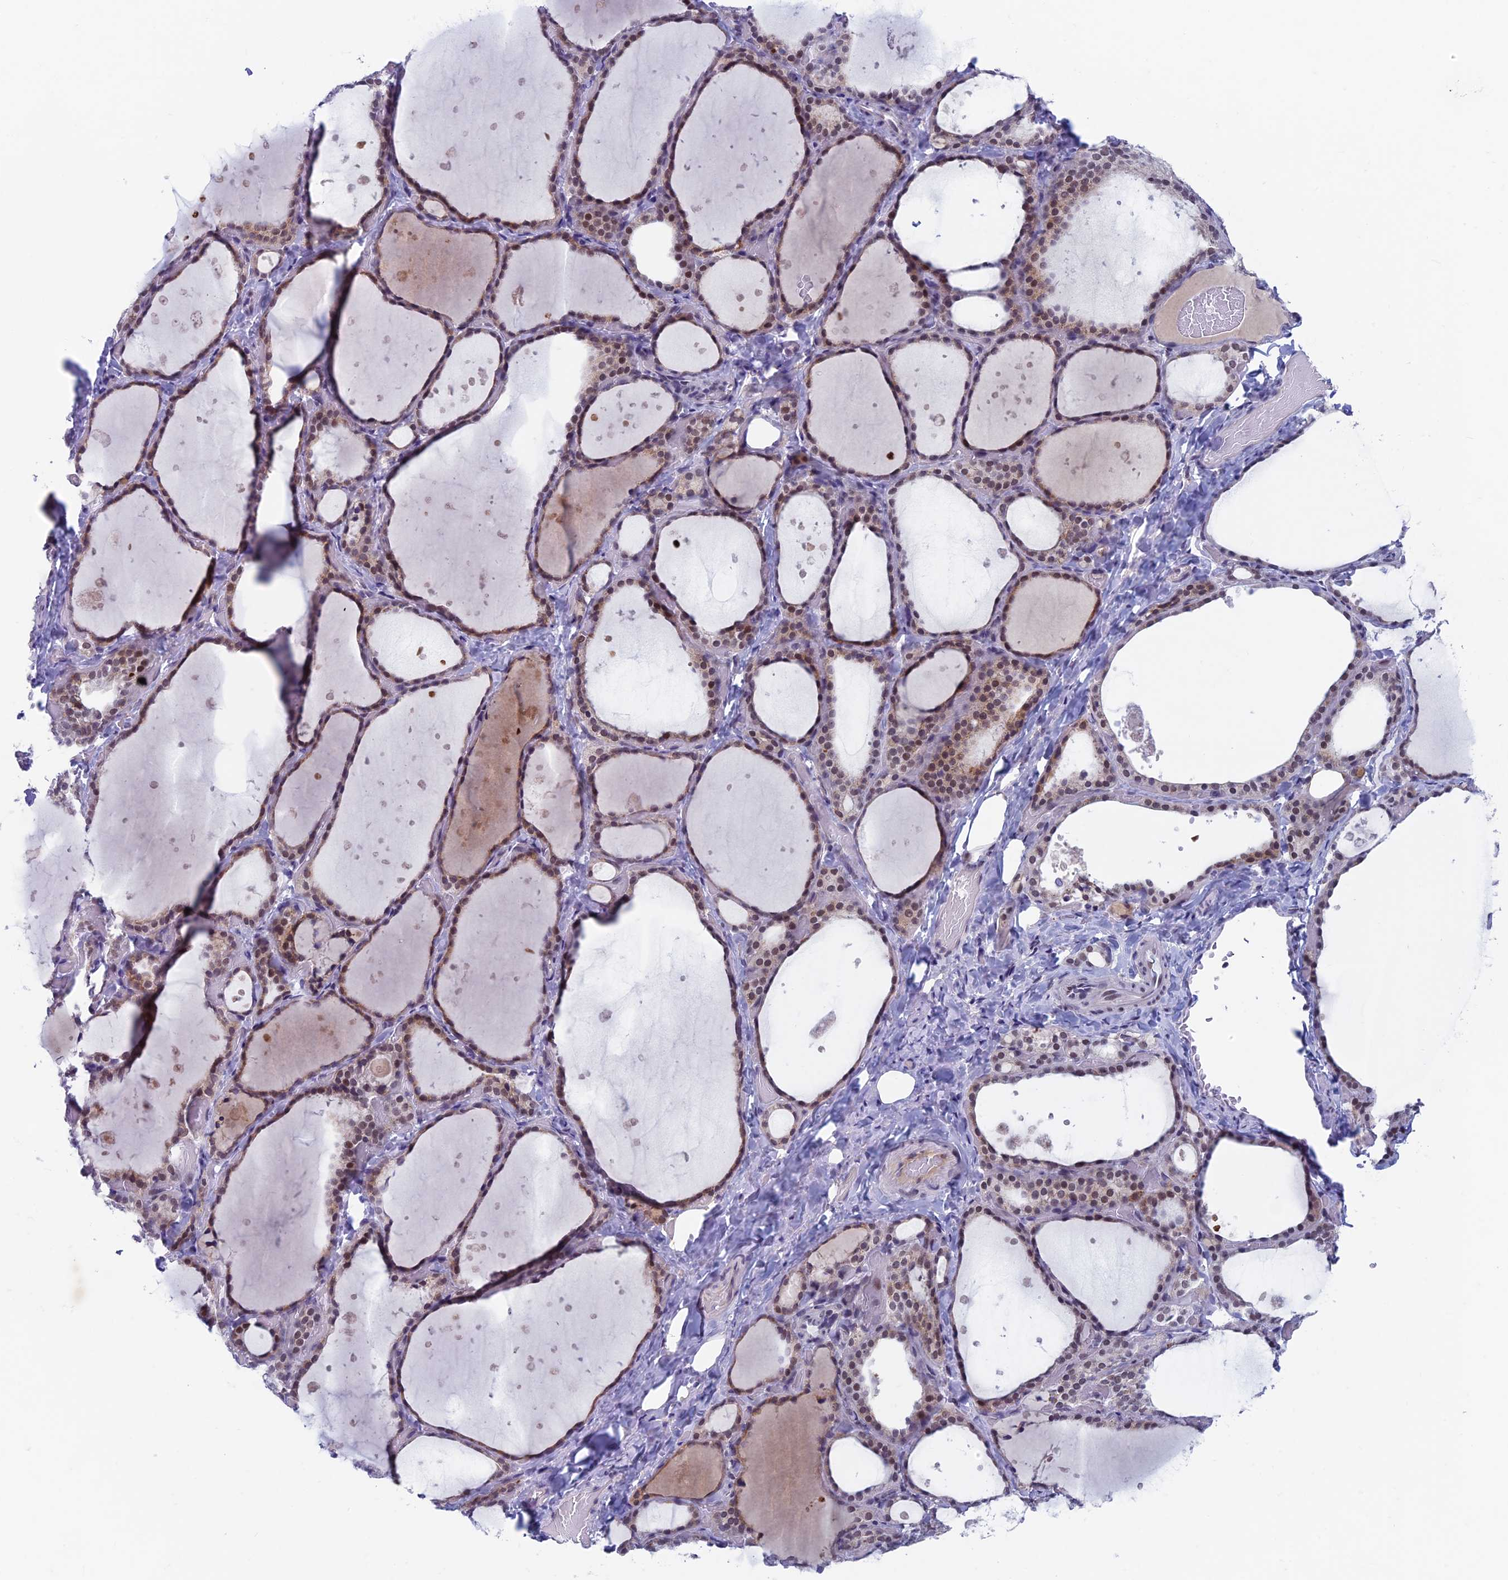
{"staining": {"intensity": "moderate", "quantity": "25%-75%", "location": "cytoplasmic/membranous,nuclear"}, "tissue": "thyroid gland", "cell_type": "Glandular cells", "image_type": "normal", "snomed": [{"axis": "morphology", "description": "Normal tissue, NOS"}, {"axis": "topography", "description": "Thyroid gland"}], "caption": "Immunohistochemistry (IHC) (DAB) staining of benign human thyroid gland reveals moderate cytoplasmic/membranous,nuclear protein staining in about 25%-75% of glandular cells. (IHC, brightfield microscopy, high magnification).", "gene": "ASH2L", "patient": {"sex": "female", "age": 44}}